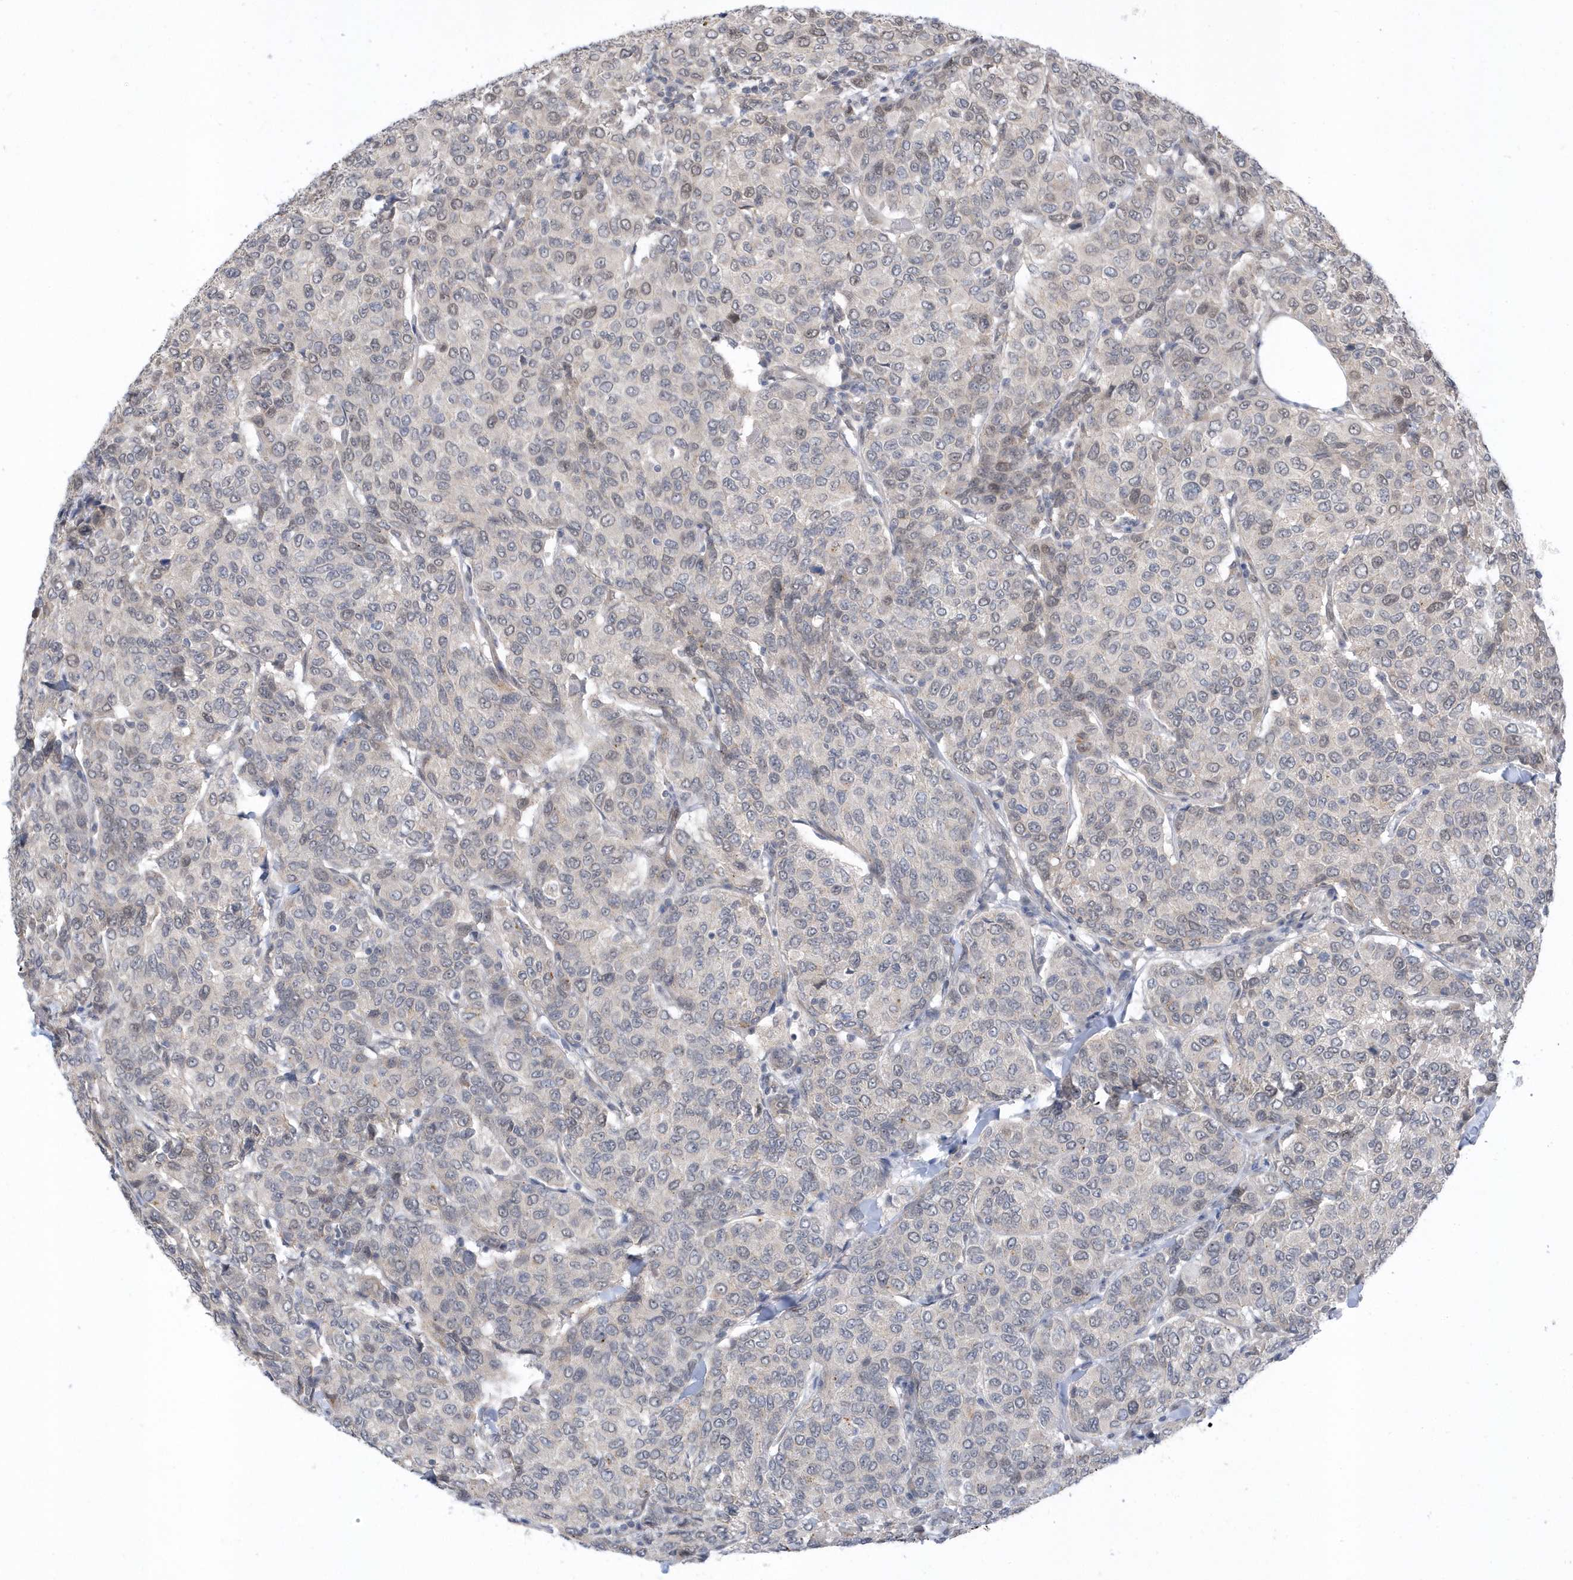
{"staining": {"intensity": "negative", "quantity": "none", "location": "none"}, "tissue": "breast cancer", "cell_type": "Tumor cells", "image_type": "cancer", "snomed": [{"axis": "morphology", "description": "Duct carcinoma"}, {"axis": "topography", "description": "Breast"}], "caption": "This is a photomicrograph of IHC staining of invasive ductal carcinoma (breast), which shows no expression in tumor cells. (DAB (3,3'-diaminobenzidine) immunohistochemistry (IHC) with hematoxylin counter stain).", "gene": "USP53", "patient": {"sex": "female", "age": 55}}